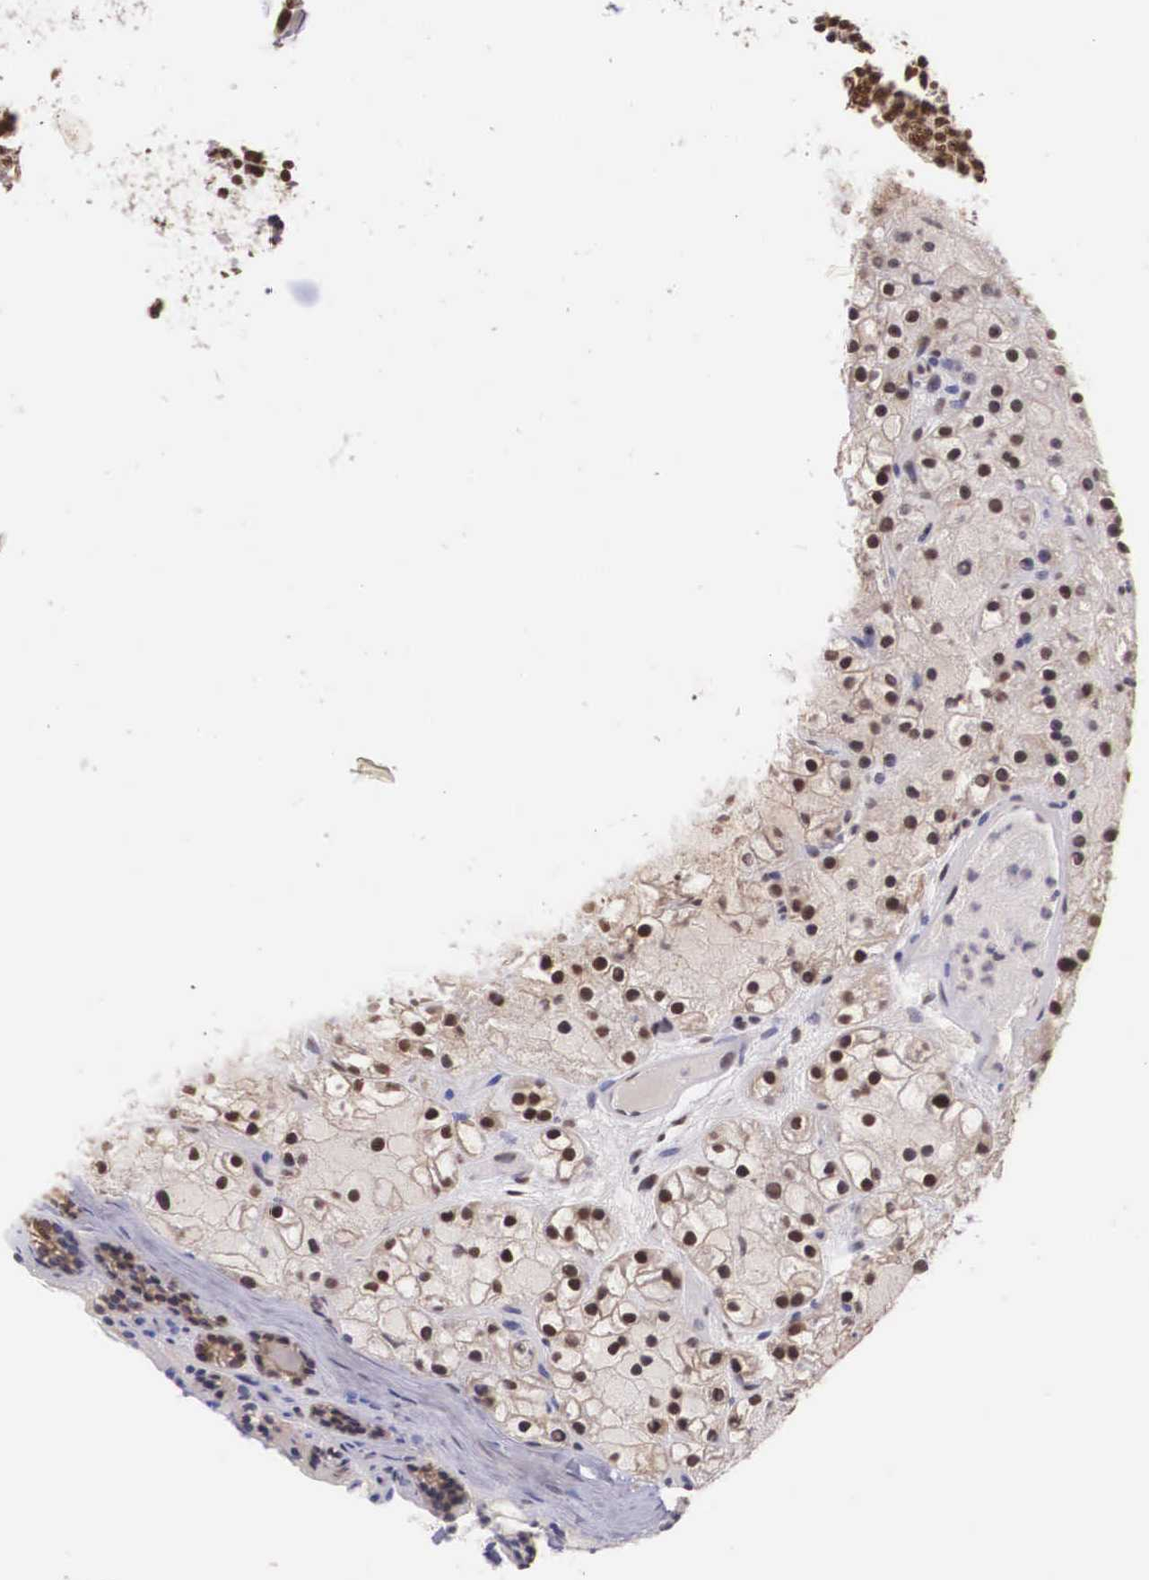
{"staining": {"intensity": "strong", "quantity": ">75%", "location": "cytoplasmic/membranous,nuclear"}, "tissue": "parathyroid gland", "cell_type": "Glandular cells", "image_type": "normal", "snomed": [{"axis": "morphology", "description": "Normal tissue, NOS"}, {"axis": "topography", "description": "Parathyroid gland"}], "caption": "High-magnification brightfield microscopy of unremarkable parathyroid gland stained with DAB (brown) and counterstained with hematoxylin (blue). glandular cells exhibit strong cytoplasmic/membranous,nuclear expression is seen in about>75% of cells.", "gene": "POLR2F", "patient": {"sex": "female", "age": 71}}